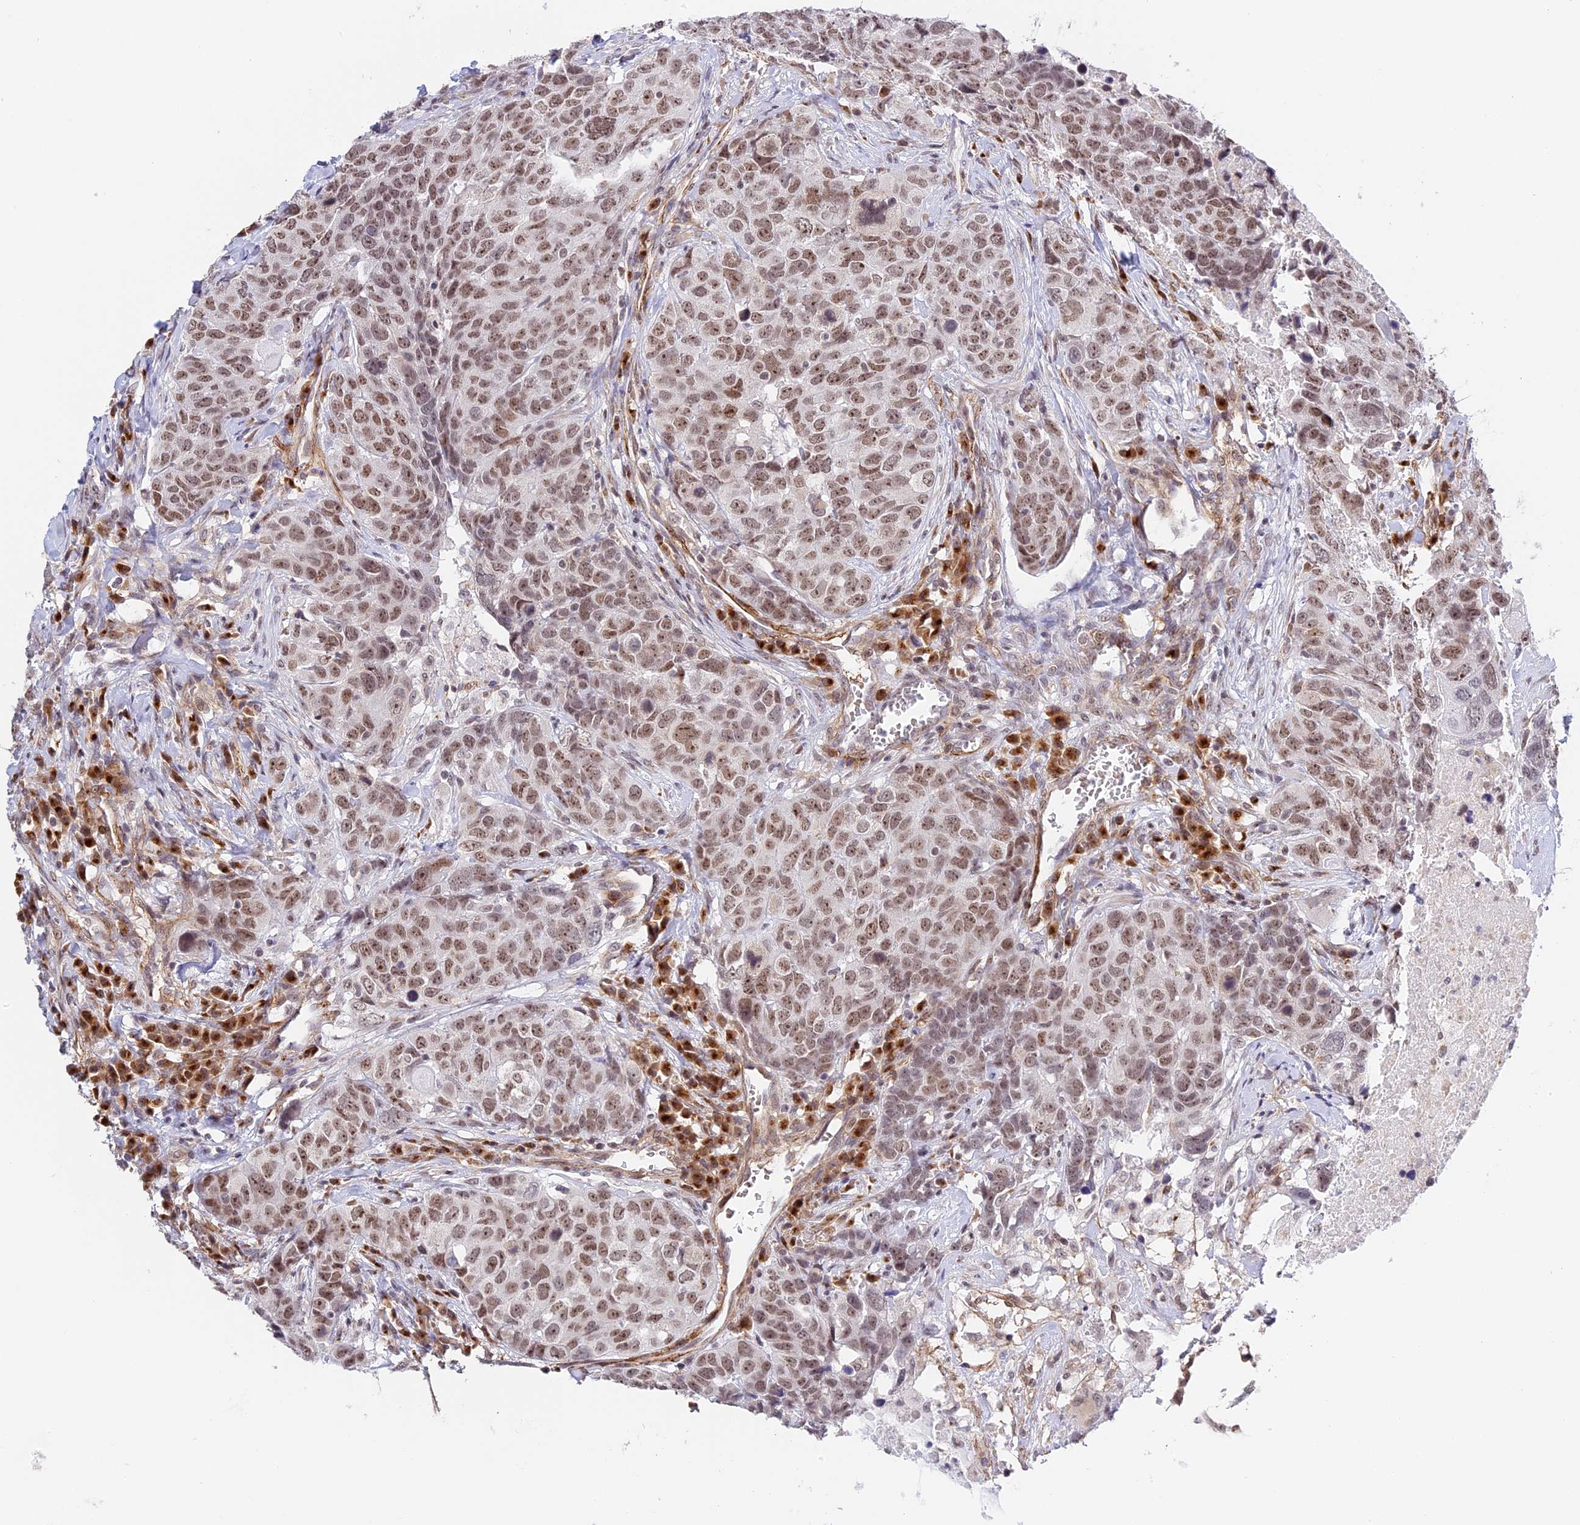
{"staining": {"intensity": "moderate", "quantity": ">75%", "location": "nuclear"}, "tissue": "head and neck cancer", "cell_type": "Tumor cells", "image_type": "cancer", "snomed": [{"axis": "morphology", "description": "Squamous cell carcinoma, NOS"}, {"axis": "topography", "description": "Head-Neck"}], "caption": "Protein expression analysis of head and neck cancer exhibits moderate nuclear positivity in about >75% of tumor cells. (DAB (3,3'-diaminobenzidine) = brown stain, brightfield microscopy at high magnification).", "gene": "HEATR5B", "patient": {"sex": "male", "age": 66}}